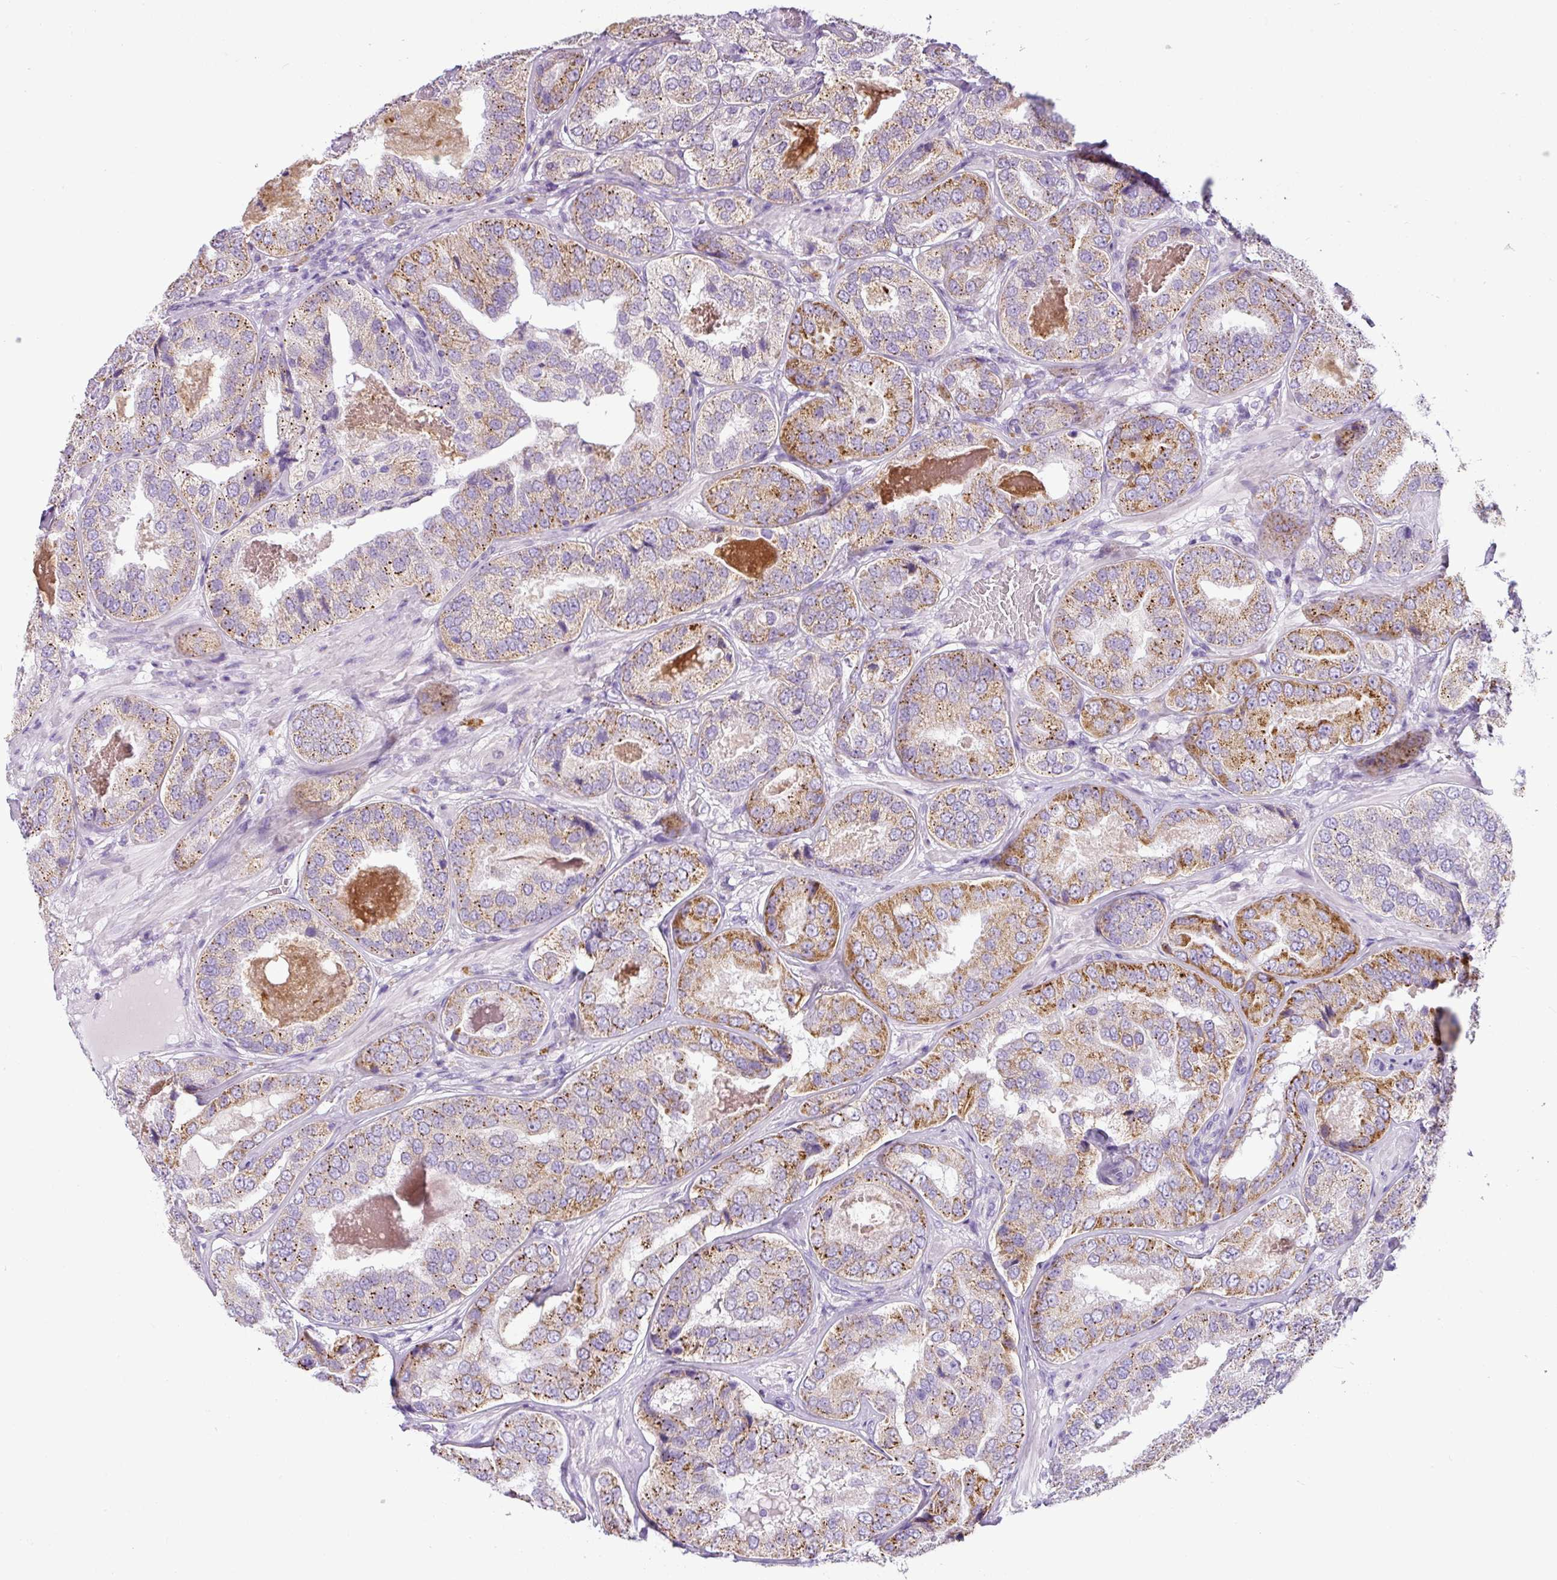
{"staining": {"intensity": "strong", "quantity": "25%-75%", "location": "cytoplasmic/membranous"}, "tissue": "prostate cancer", "cell_type": "Tumor cells", "image_type": "cancer", "snomed": [{"axis": "morphology", "description": "Adenocarcinoma, High grade"}, {"axis": "topography", "description": "Prostate"}], "caption": "A high amount of strong cytoplasmic/membranous staining is identified in about 25%-75% of tumor cells in prostate cancer tissue.", "gene": "HMCN2", "patient": {"sex": "male", "age": 63}}